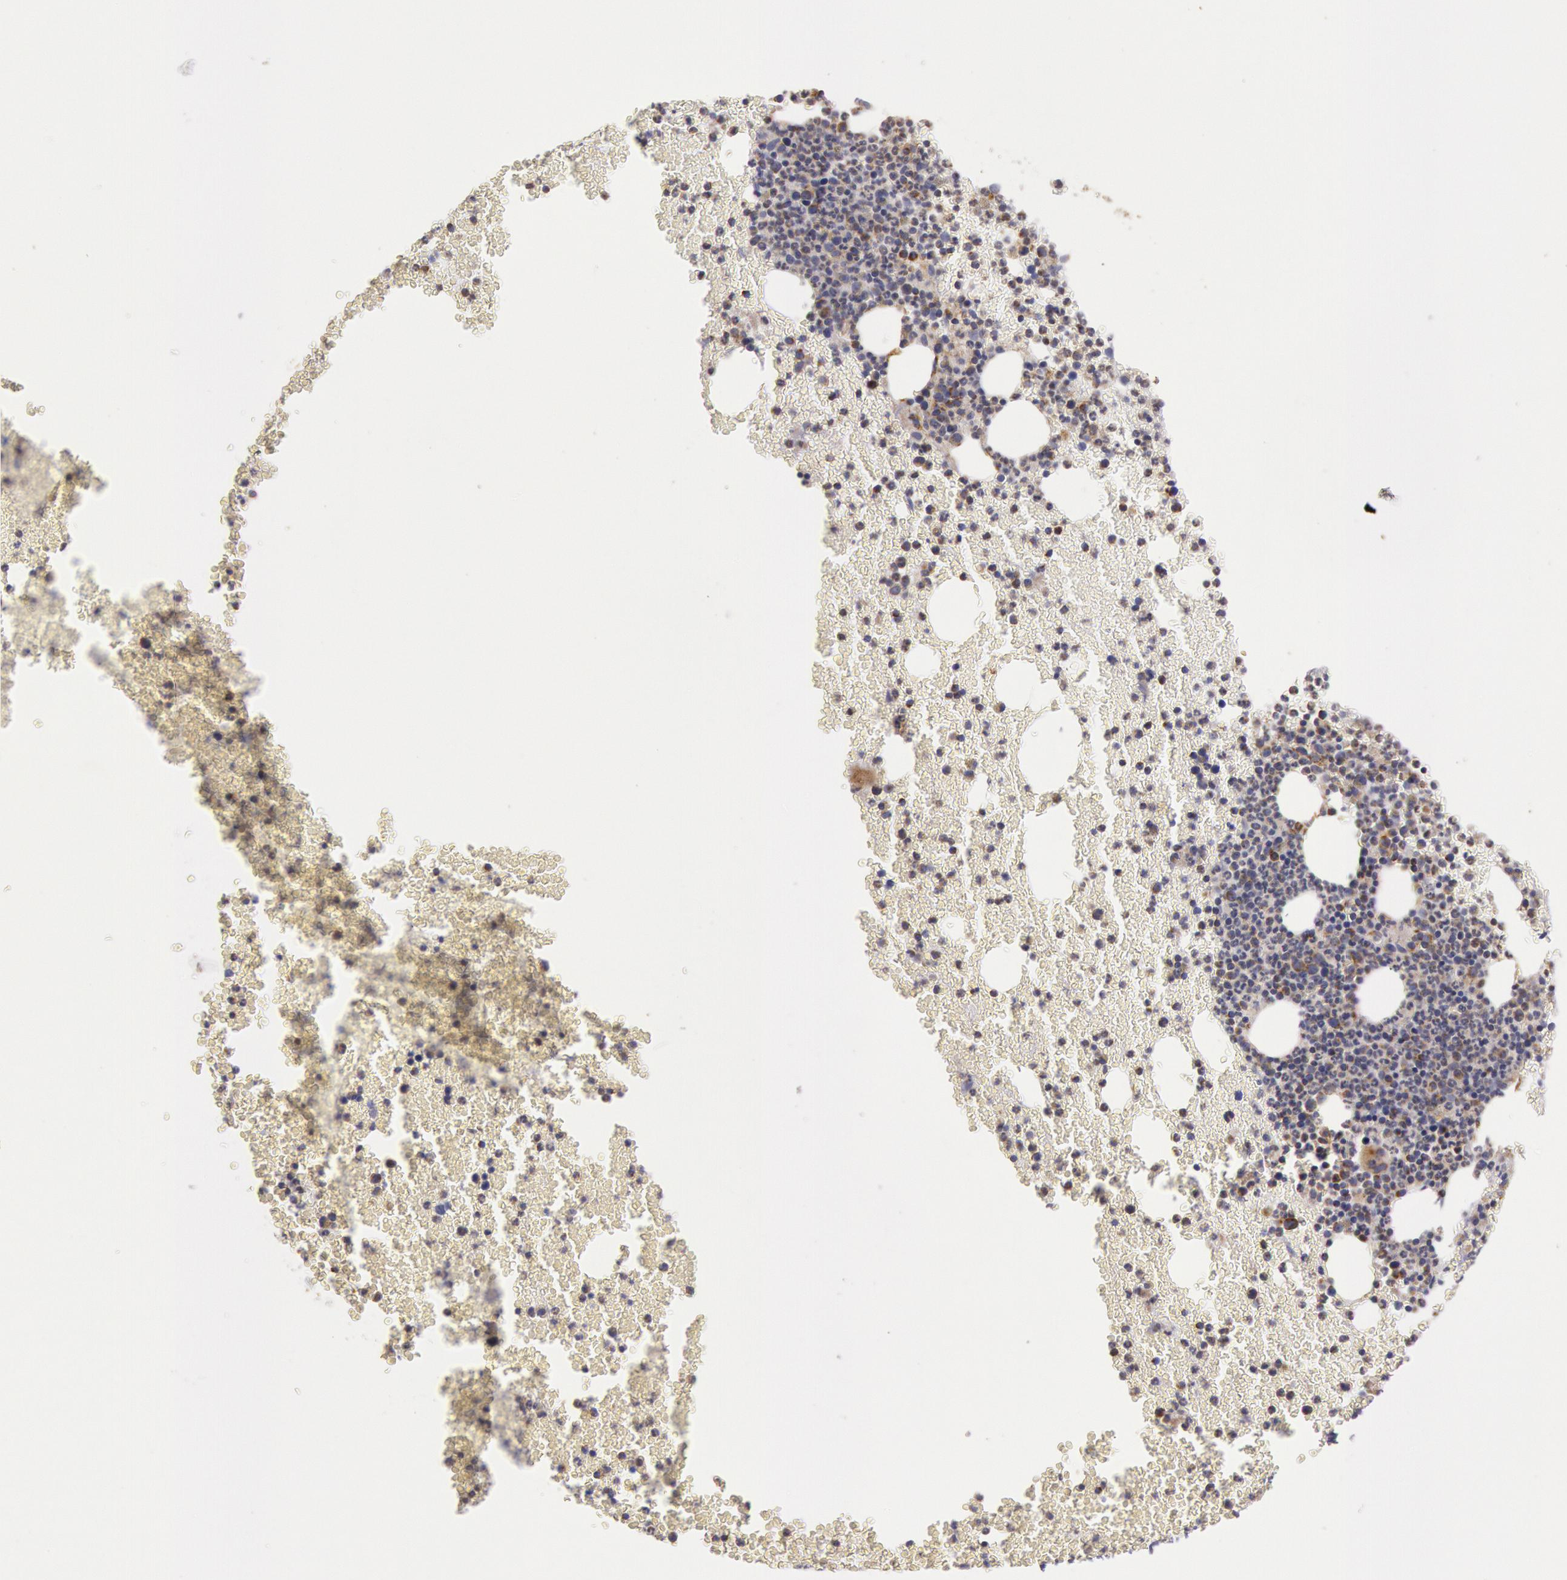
{"staining": {"intensity": "moderate", "quantity": "25%-75%", "location": "cytoplasmic/membranous"}, "tissue": "bone marrow", "cell_type": "Hematopoietic cells", "image_type": "normal", "snomed": [{"axis": "morphology", "description": "Normal tissue, NOS"}, {"axis": "topography", "description": "Bone marrow"}], "caption": "Immunohistochemistry image of benign bone marrow stained for a protein (brown), which demonstrates medium levels of moderate cytoplasmic/membranous positivity in about 25%-75% of hematopoietic cells.", "gene": "CYC1", "patient": {"sex": "female", "age": 53}}